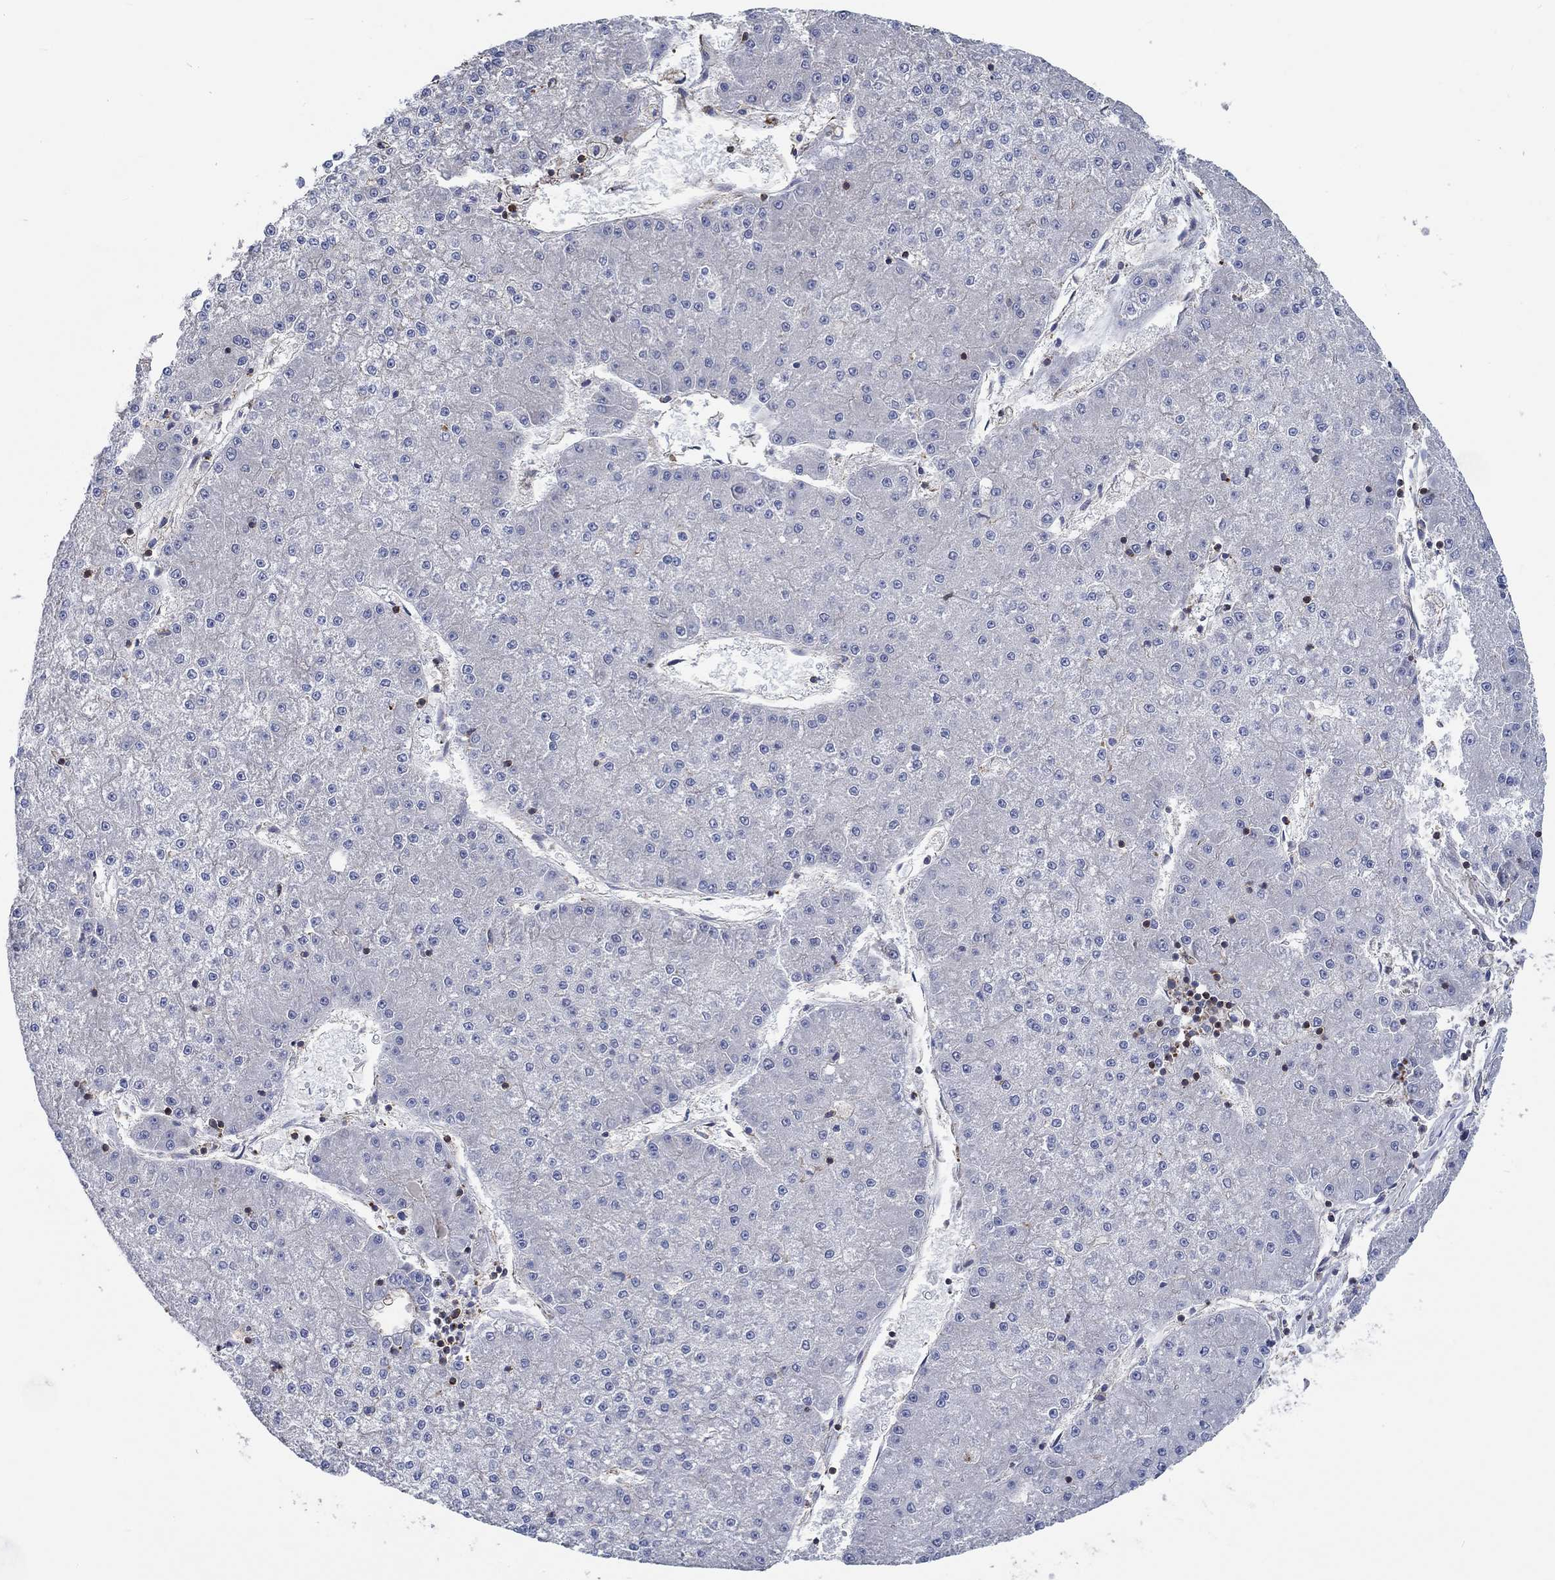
{"staining": {"intensity": "negative", "quantity": "none", "location": "none"}, "tissue": "liver cancer", "cell_type": "Tumor cells", "image_type": "cancer", "snomed": [{"axis": "morphology", "description": "Carcinoma, Hepatocellular, NOS"}, {"axis": "topography", "description": "Liver"}], "caption": "The IHC photomicrograph has no significant staining in tumor cells of liver cancer tissue. (DAB IHC, high magnification).", "gene": "TNFAIP8L3", "patient": {"sex": "male", "age": 73}}